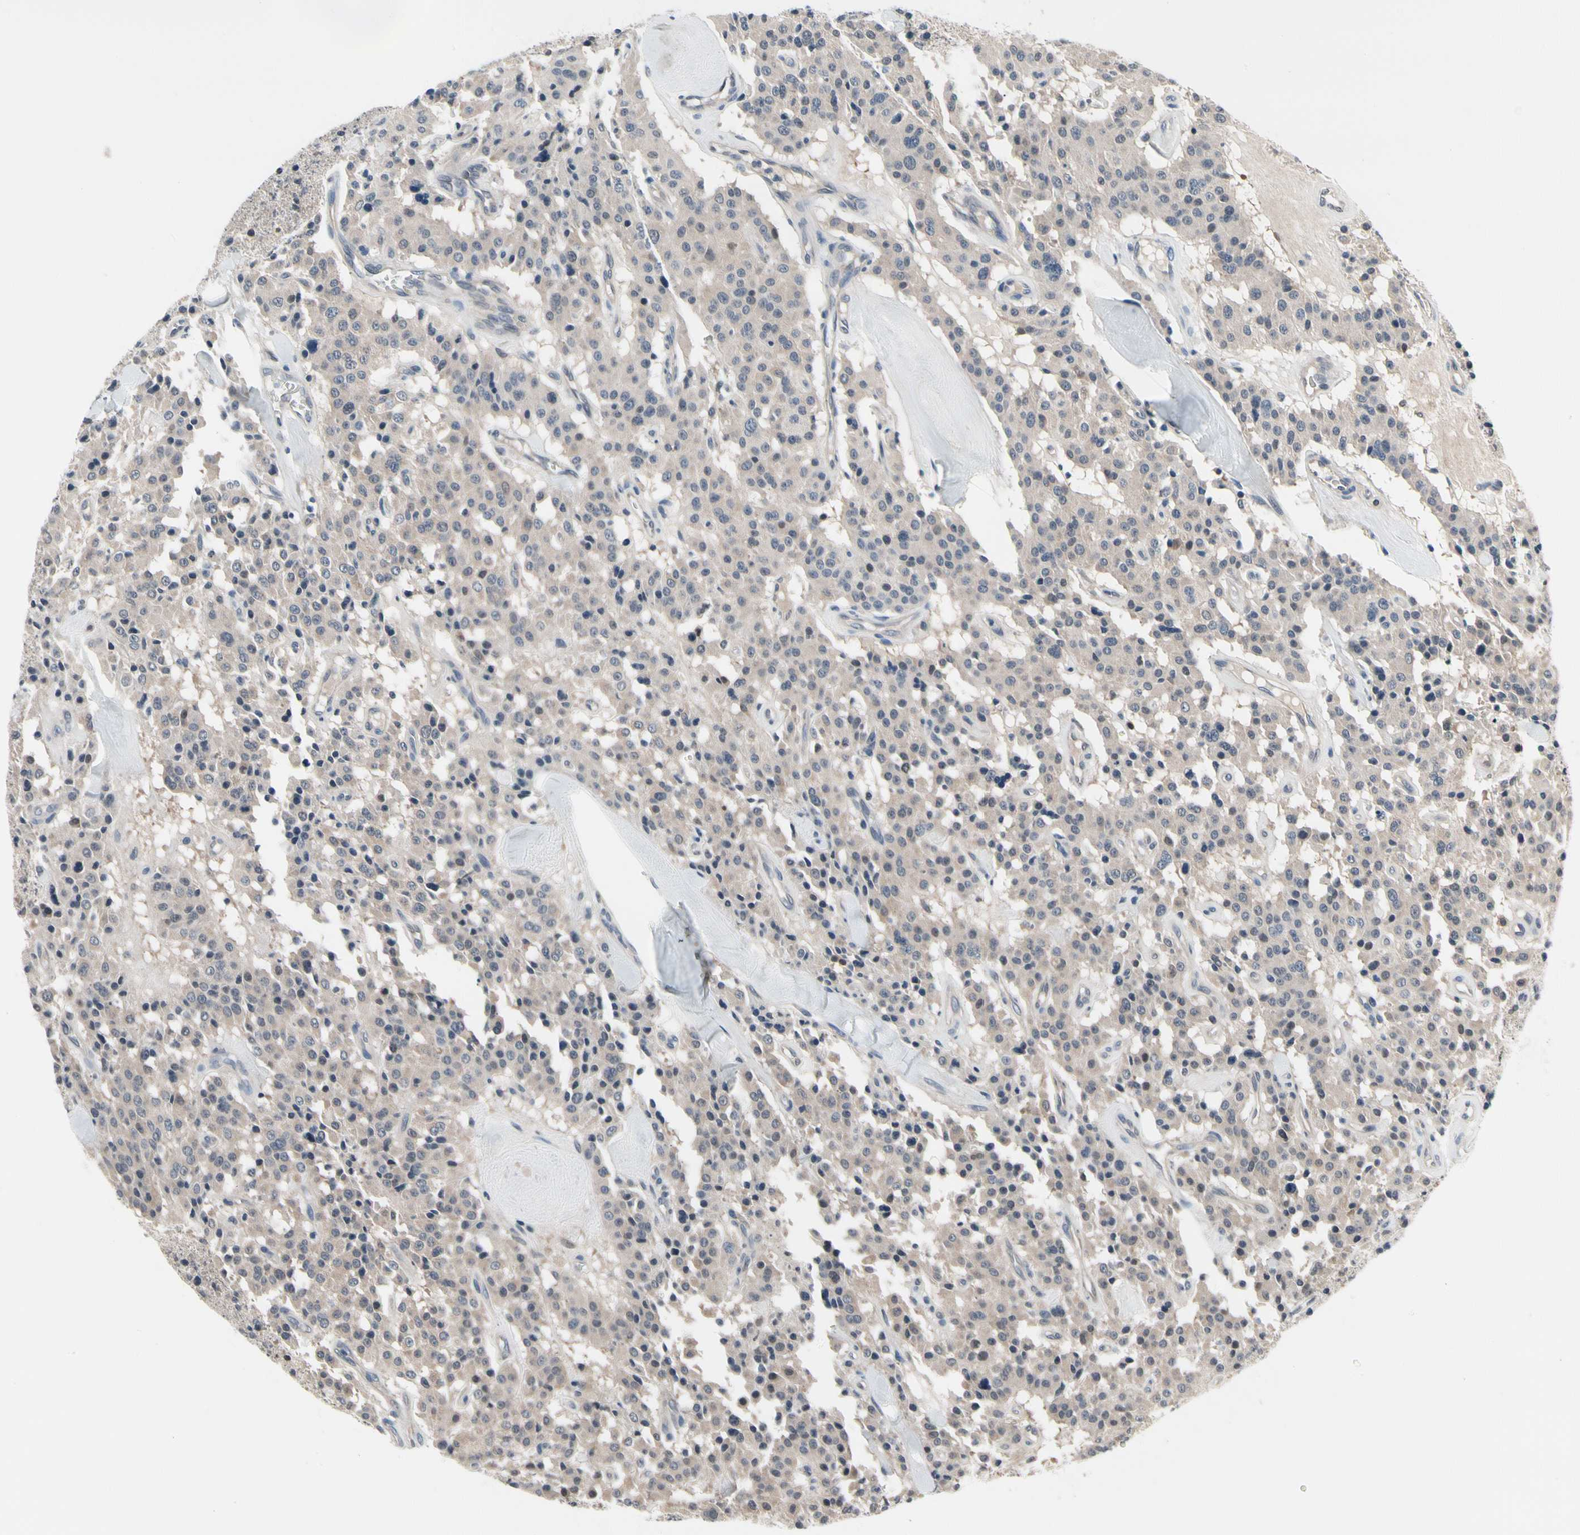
{"staining": {"intensity": "weak", "quantity": ">75%", "location": "cytoplasmic/membranous"}, "tissue": "carcinoid", "cell_type": "Tumor cells", "image_type": "cancer", "snomed": [{"axis": "morphology", "description": "Carcinoid, malignant, NOS"}, {"axis": "topography", "description": "Lung"}], "caption": "The immunohistochemical stain labels weak cytoplasmic/membranous positivity in tumor cells of carcinoid tissue.", "gene": "PRDX6", "patient": {"sex": "male", "age": 30}}